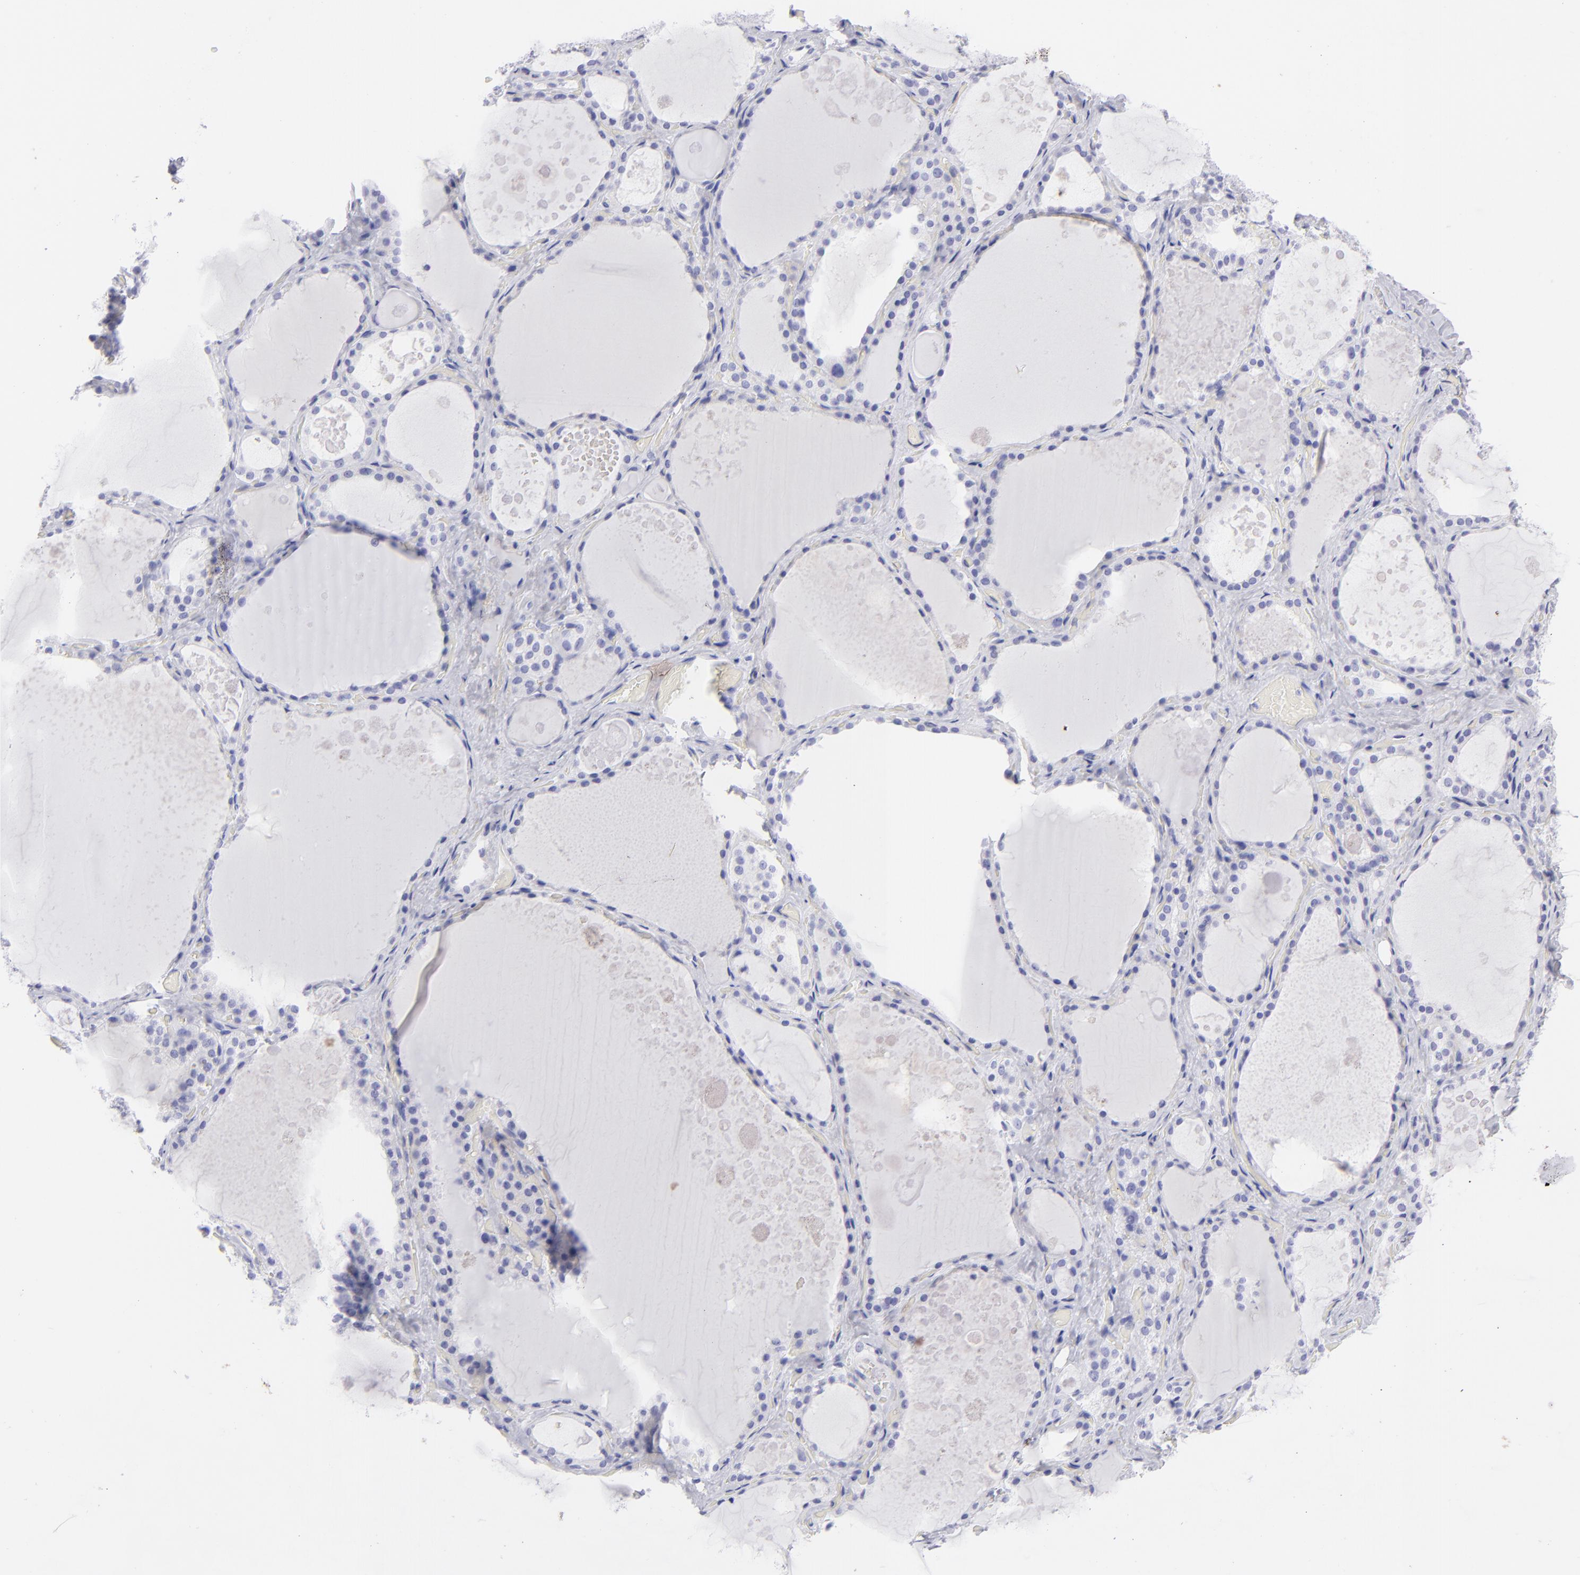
{"staining": {"intensity": "negative", "quantity": "none", "location": "none"}, "tissue": "thyroid gland", "cell_type": "Glandular cells", "image_type": "normal", "snomed": [{"axis": "morphology", "description": "Normal tissue, NOS"}, {"axis": "topography", "description": "Thyroid gland"}], "caption": "Immunohistochemistry (IHC) image of normal human thyroid gland stained for a protein (brown), which reveals no expression in glandular cells. (IHC, brightfield microscopy, high magnification).", "gene": "SLC1A2", "patient": {"sex": "male", "age": 61}}